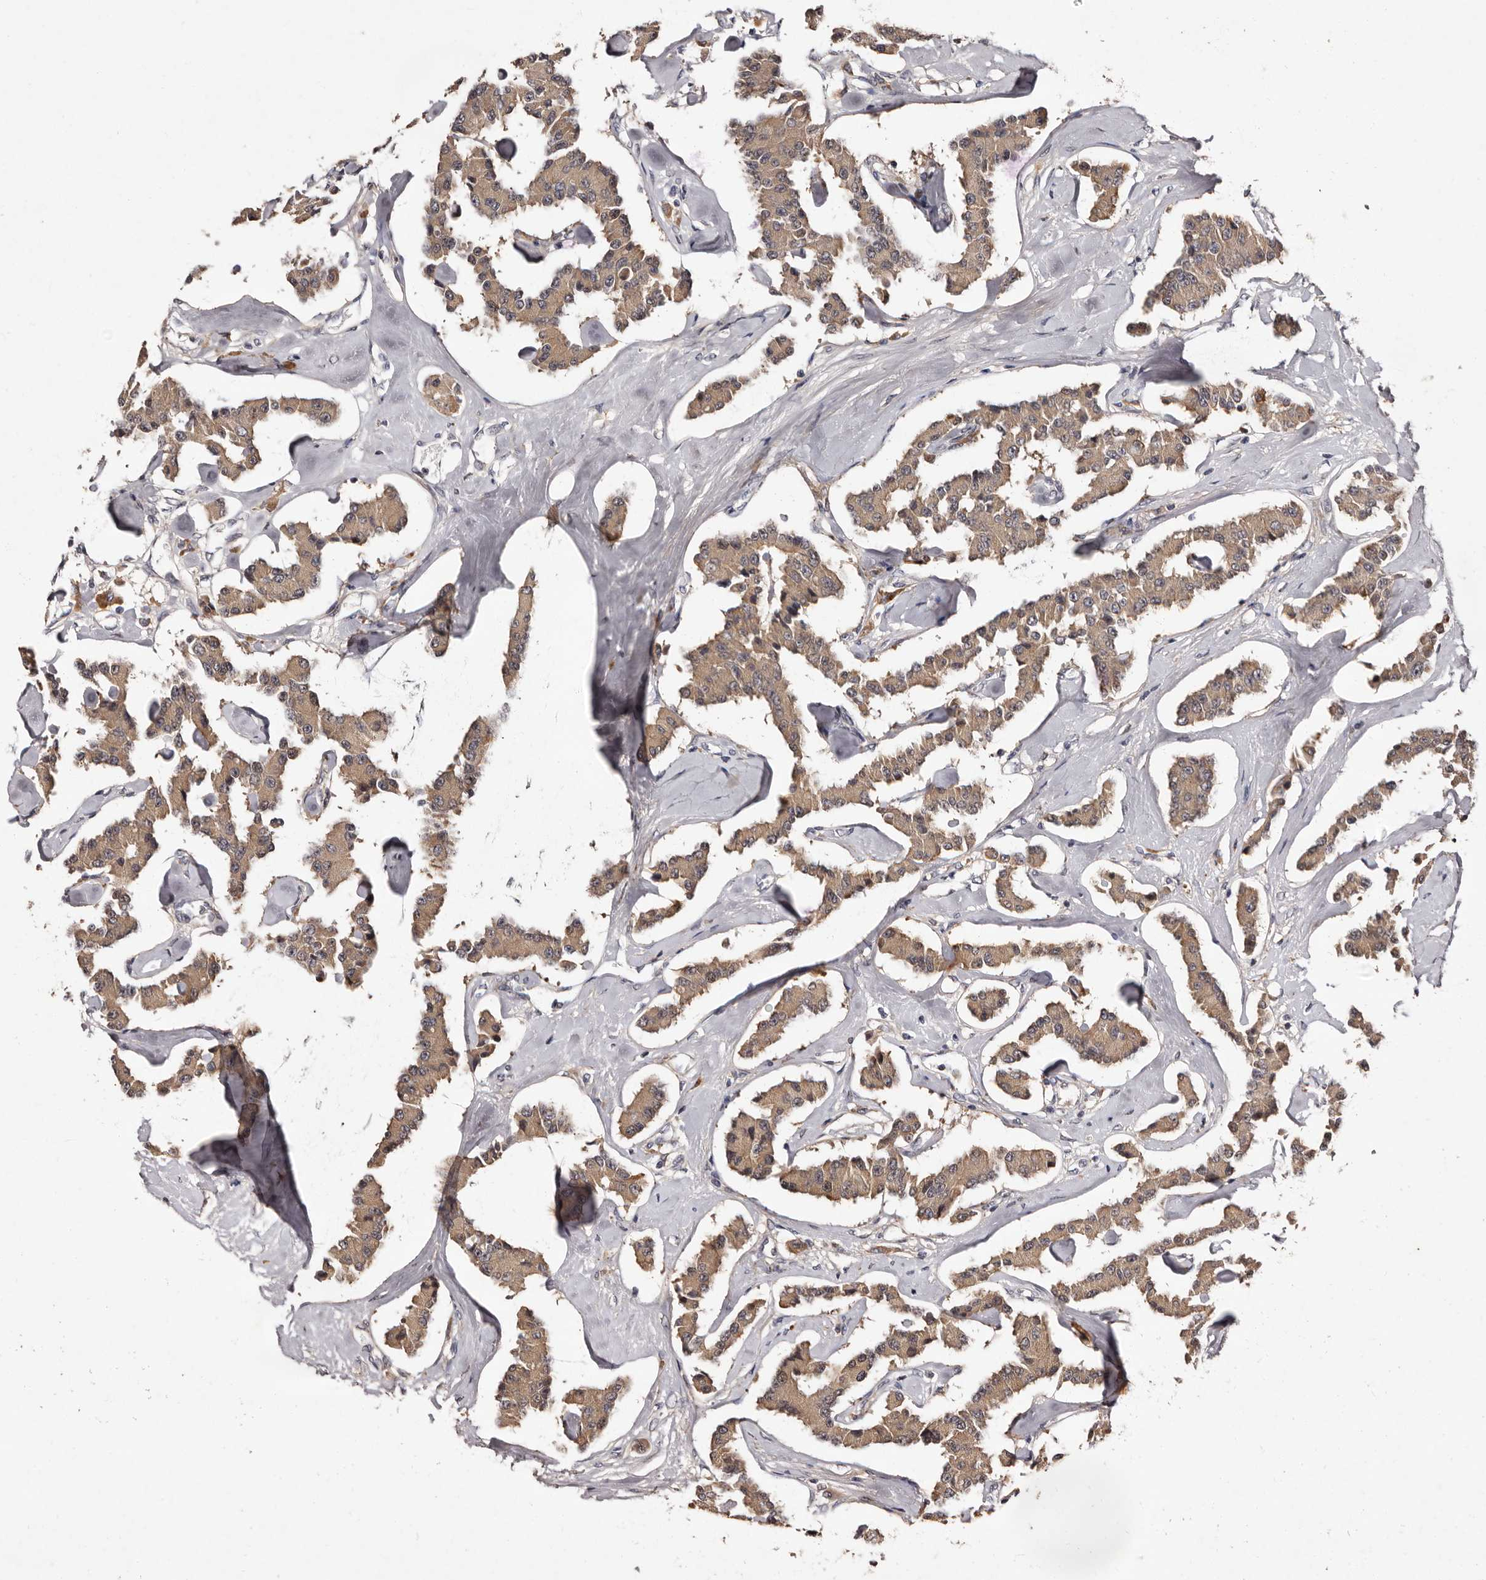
{"staining": {"intensity": "moderate", "quantity": ">75%", "location": "cytoplasmic/membranous"}, "tissue": "carcinoid", "cell_type": "Tumor cells", "image_type": "cancer", "snomed": [{"axis": "morphology", "description": "Carcinoid, malignant, NOS"}, {"axis": "topography", "description": "Pancreas"}], "caption": "There is medium levels of moderate cytoplasmic/membranous expression in tumor cells of malignant carcinoid, as demonstrated by immunohistochemical staining (brown color).", "gene": "FAM91A1", "patient": {"sex": "male", "age": 41}}